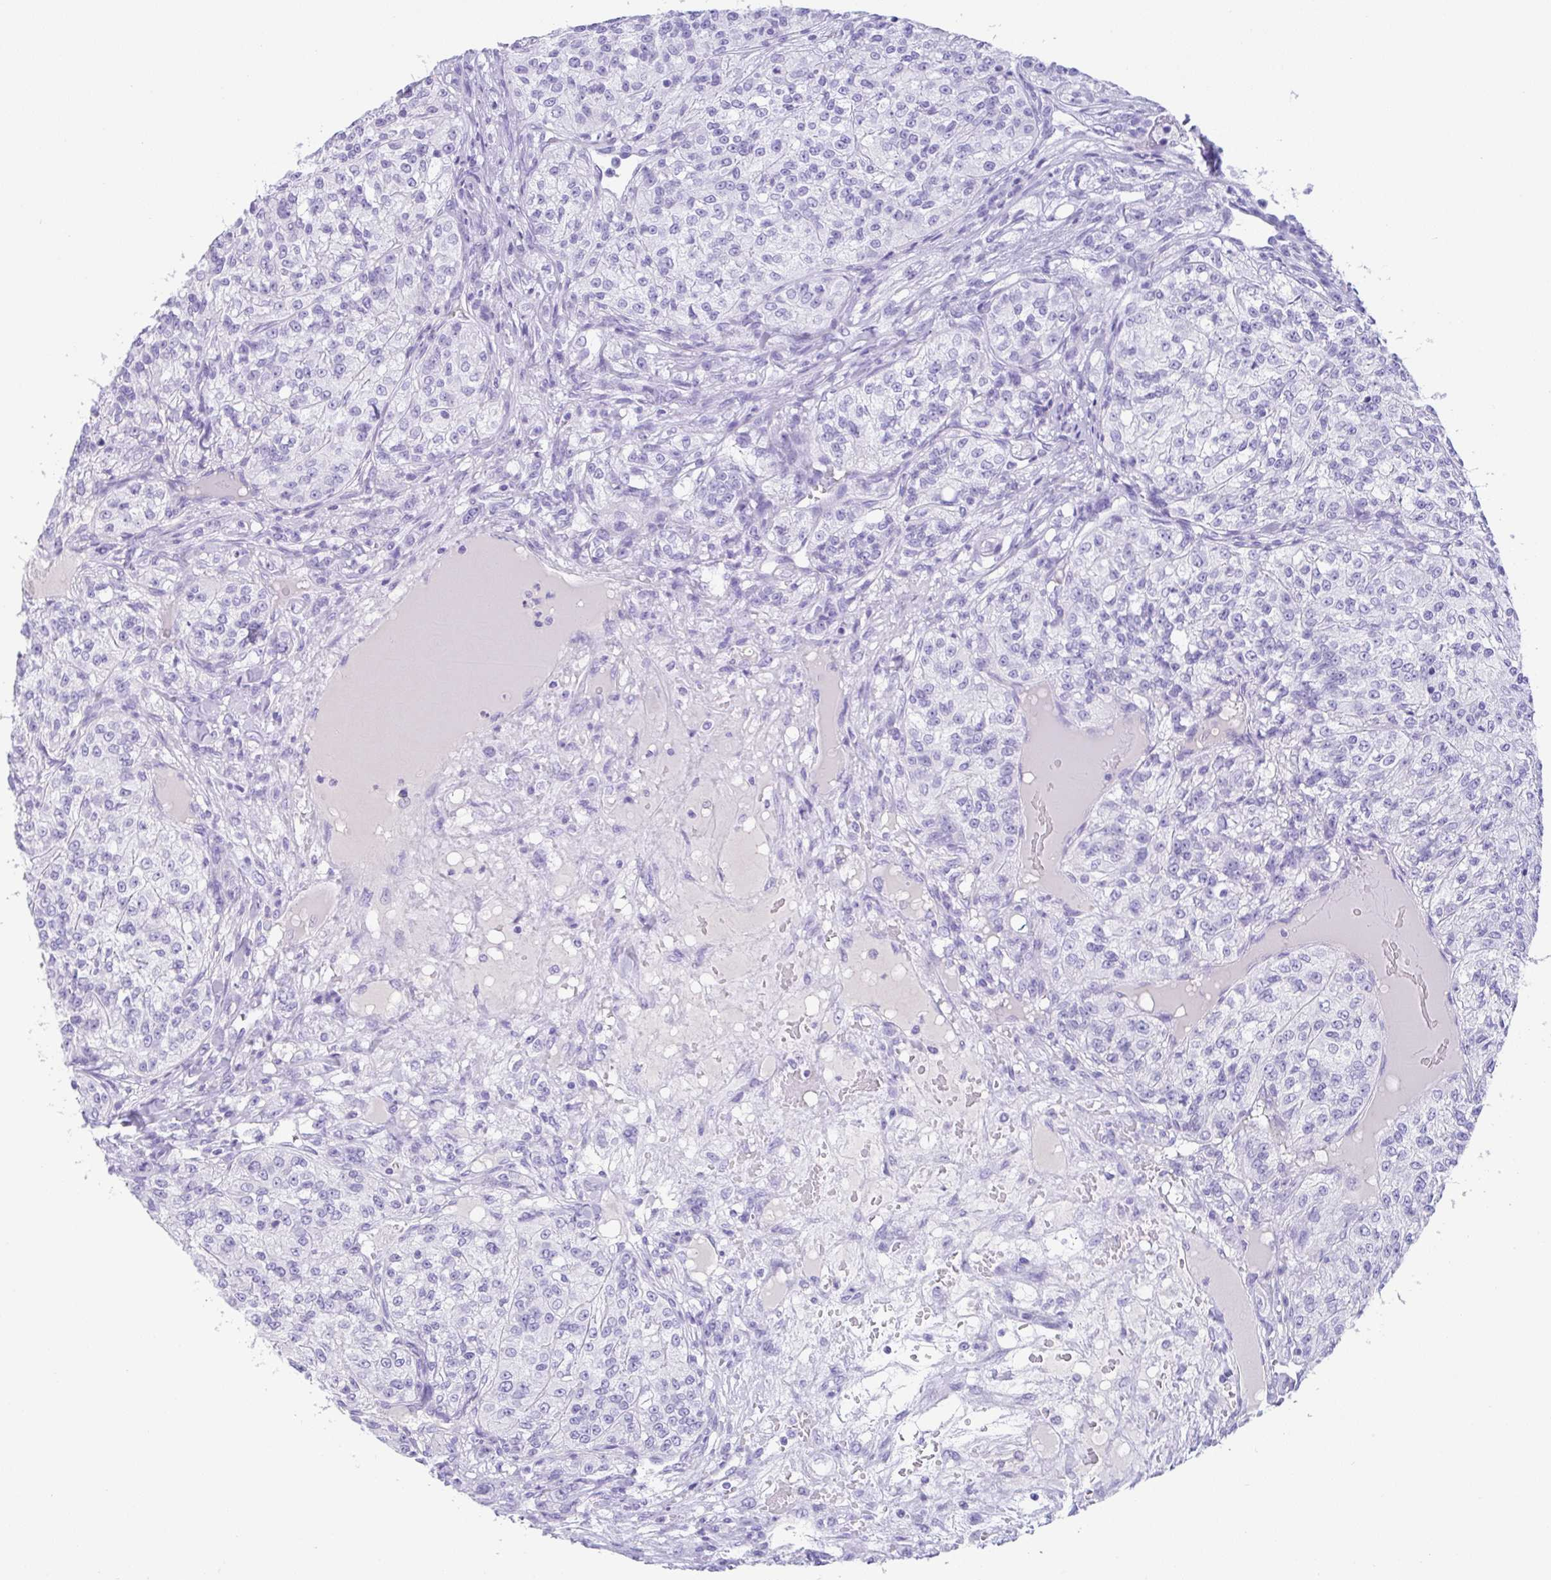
{"staining": {"intensity": "negative", "quantity": "none", "location": "none"}, "tissue": "renal cancer", "cell_type": "Tumor cells", "image_type": "cancer", "snomed": [{"axis": "morphology", "description": "Adenocarcinoma, NOS"}, {"axis": "topography", "description": "Kidney"}], "caption": "Immunohistochemistry histopathology image of human renal adenocarcinoma stained for a protein (brown), which displays no positivity in tumor cells.", "gene": "CPA1", "patient": {"sex": "female", "age": 63}}